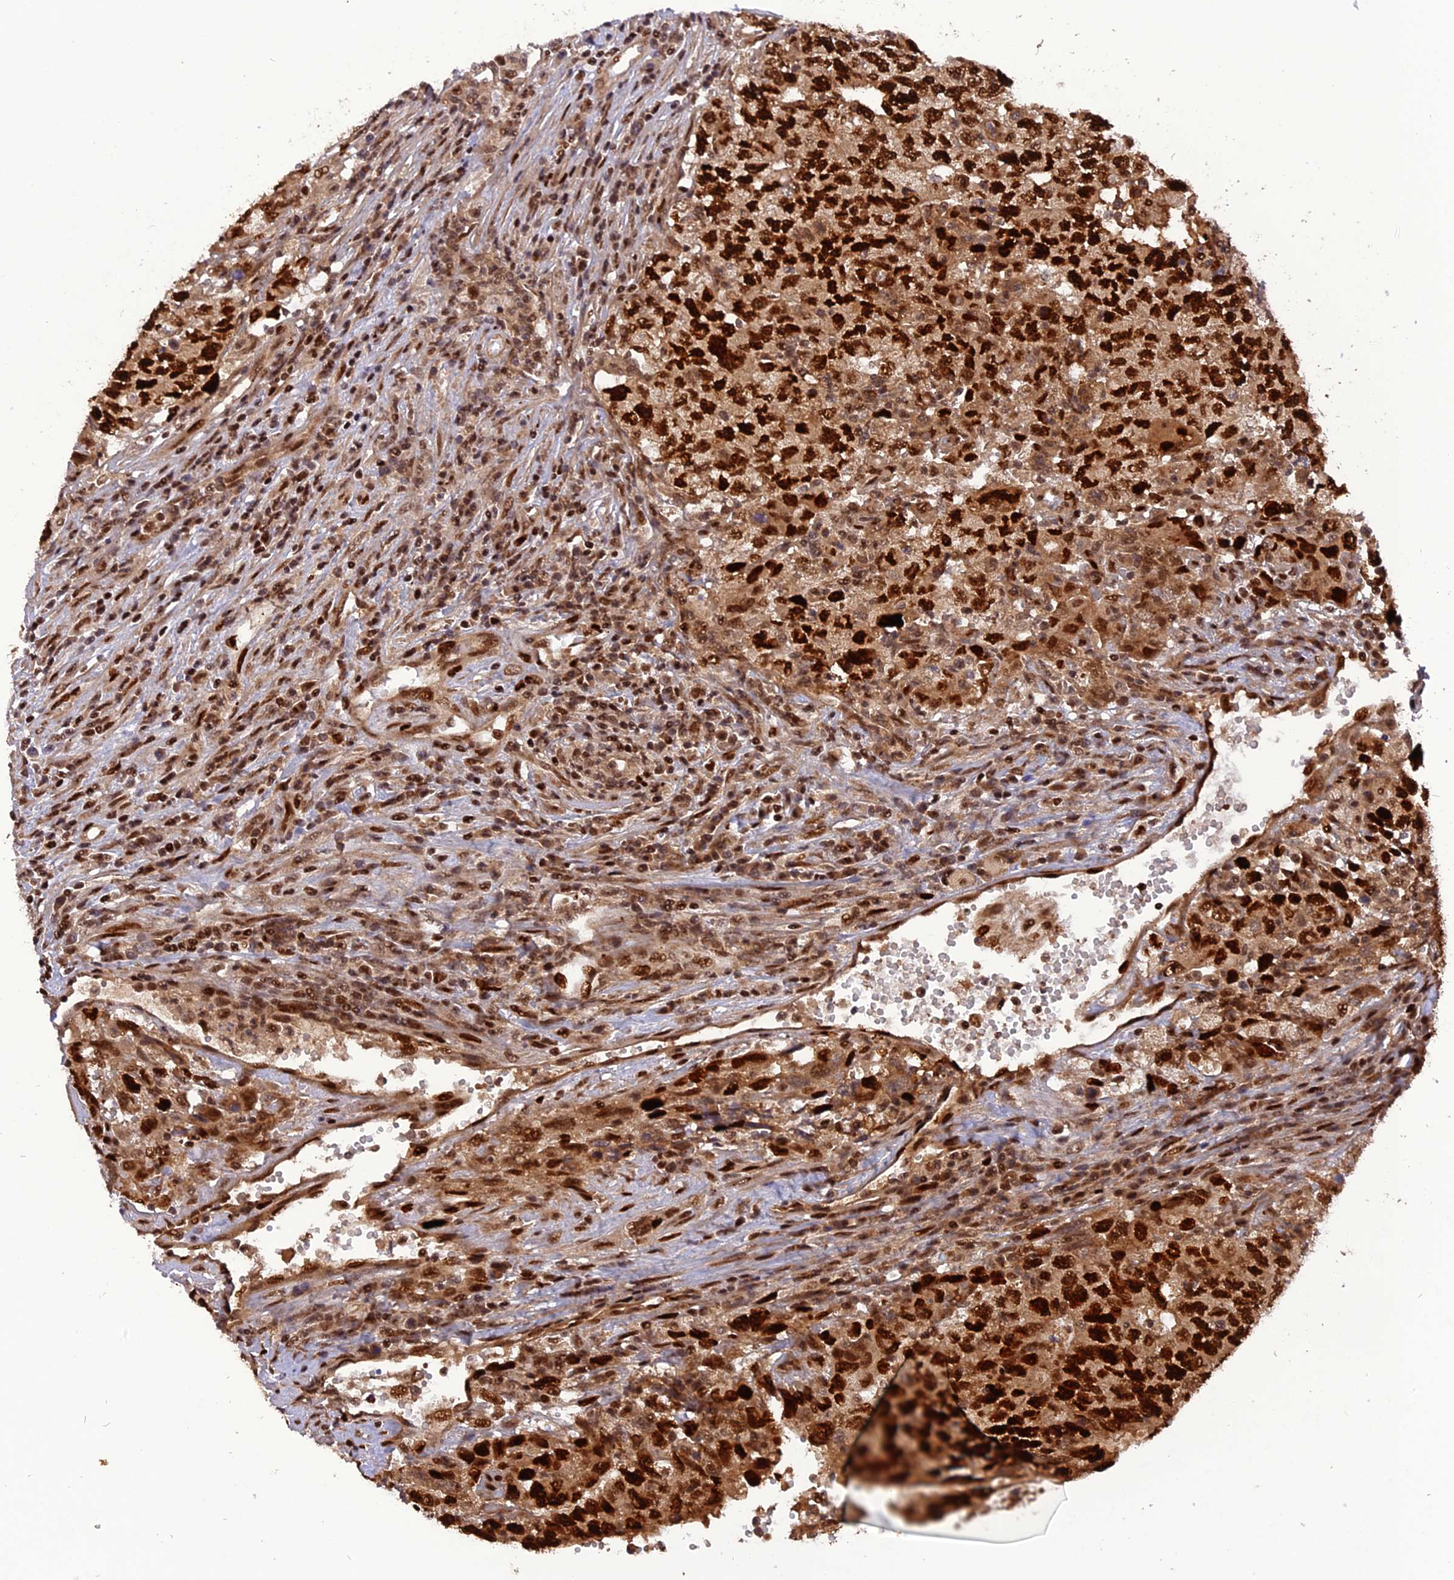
{"staining": {"intensity": "strong", "quantity": ">75%", "location": "nuclear"}, "tissue": "testis cancer", "cell_type": "Tumor cells", "image_type": "cancer", "snomed": [{"axis": "morphology", "description": "Carcinoma, Embryonal, NOS"}, {"axis": "topography", "description": "Testis"}], "caption": "IHC (DAB) staining of embryonal carcinoma (testis) exhibits strong nuclear protein expression in about >75% of tumor cells.", "gene": "MICALL1", "patient": {"sex": "male", "age": 34}}